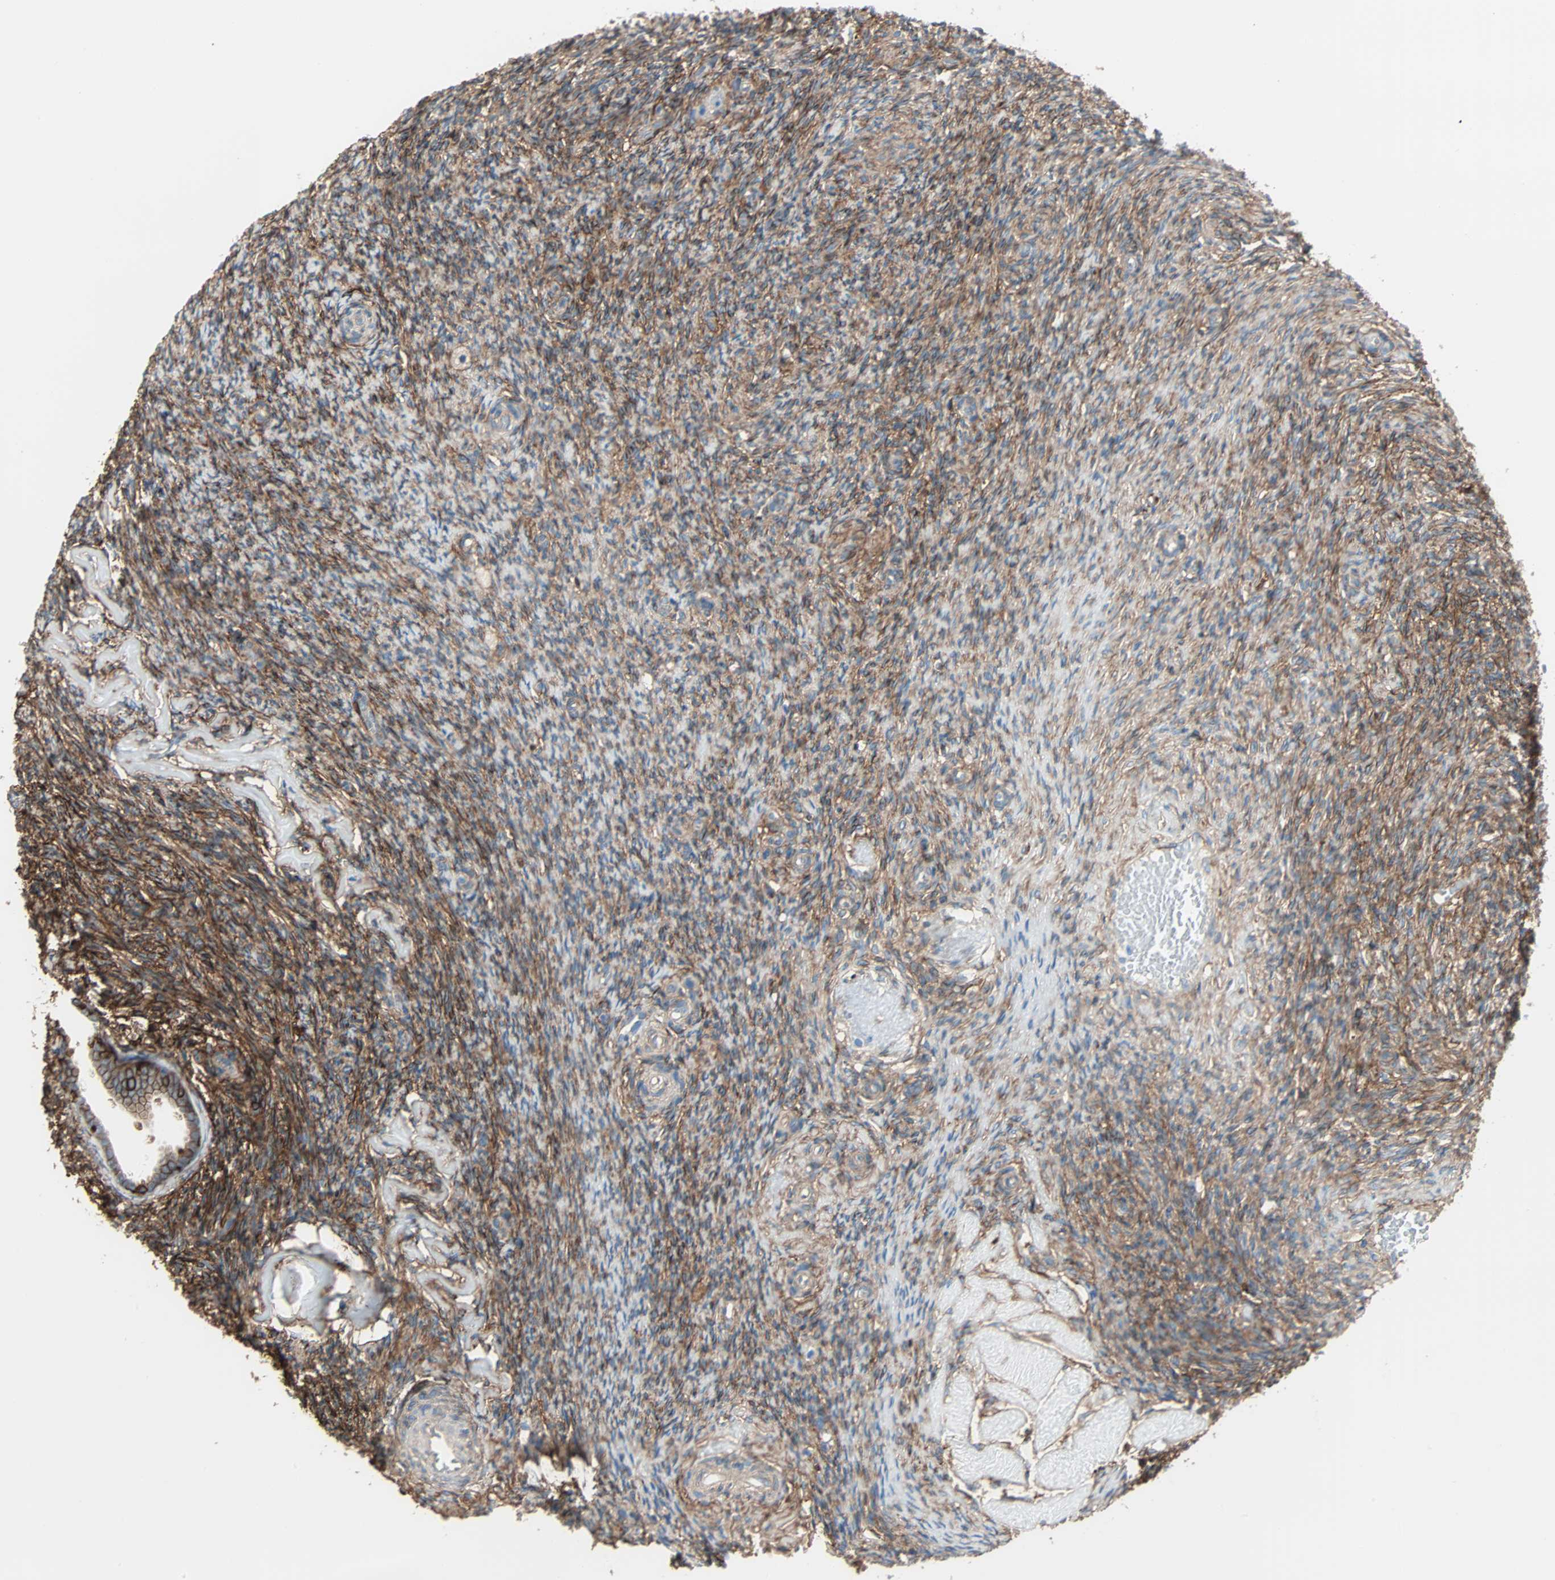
{"staining": {"intensity": "strong", "quantity": ">75%", "location": "cytoplasmic/membranous"}, "tissue": "ovary", "cell_type": "Ovarian stroma cells", "image_type": "normal", "snomed": [{"axis": "morphology", "description": "Normal tissue, NOS"}, {"axis": "topography", "description": "Ovary"}], "caption": "There is high levels of strong cytoplasmic/membranous positivity in ovarian stroma cells of normal ovary, as demonstrated by immunohistochemical staining (brown color).", "gene": "EPB41L2", "patient": {"sex": "female", "age": 60}}